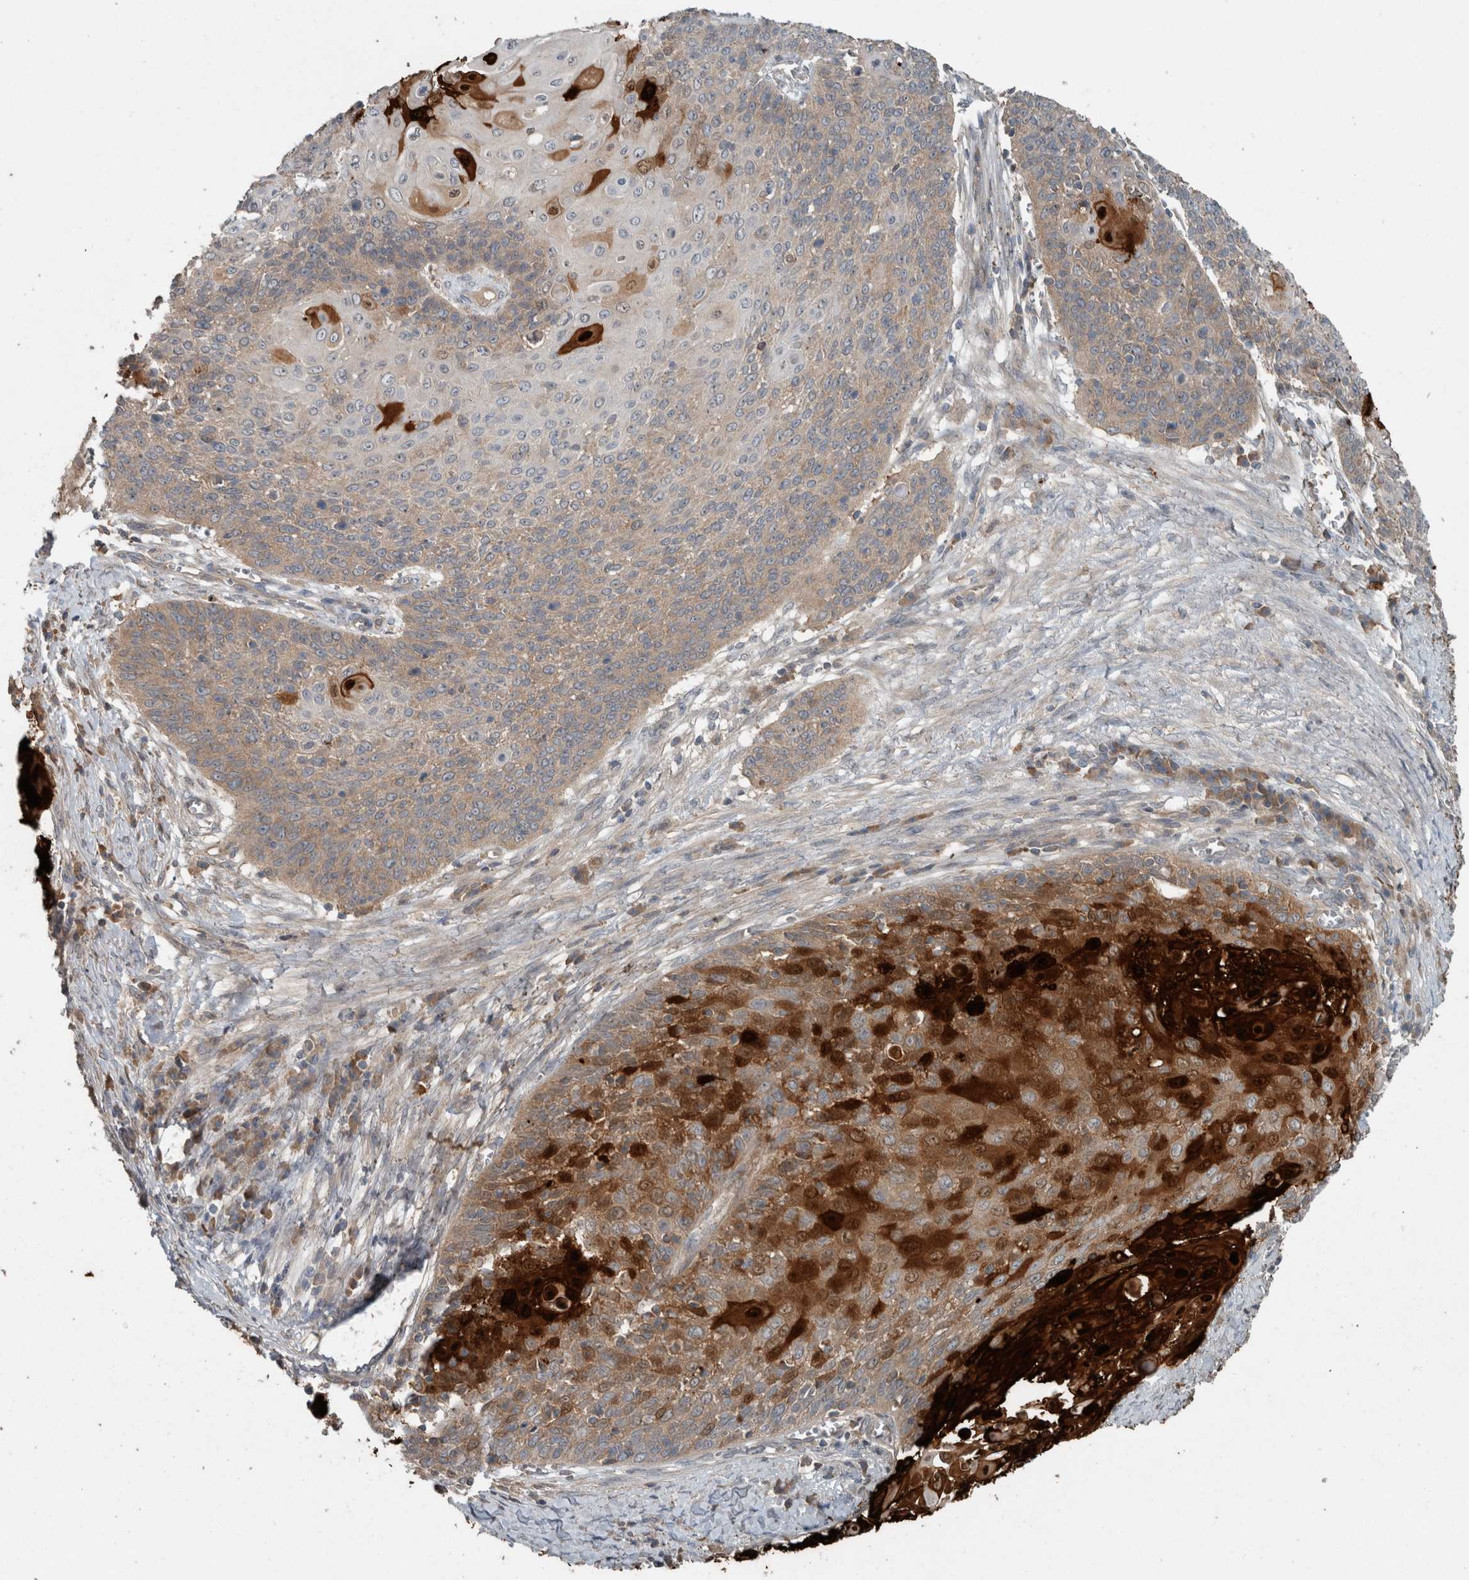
{"staining": {"intensity": "strong", "quantity": "25%-75%", "location": "cytoplasmic/membranous,nuclear"}, "tissue": "cervical cancer", "cell_type": "Tumor cells", "image_type": "cancer", "snomed": [{"axis": "morphology", "description": "Squamous cell carcinoma, NOS"}, {"axis": "topography", "description": "Cervix"}], "caption": "Cervical cancer (squamous cell carcinoma) stained with a protein marker reveals strong staining in tumor cells.", "gene": "KNTC1", "patient": {"sex": "female", "age": 39}}